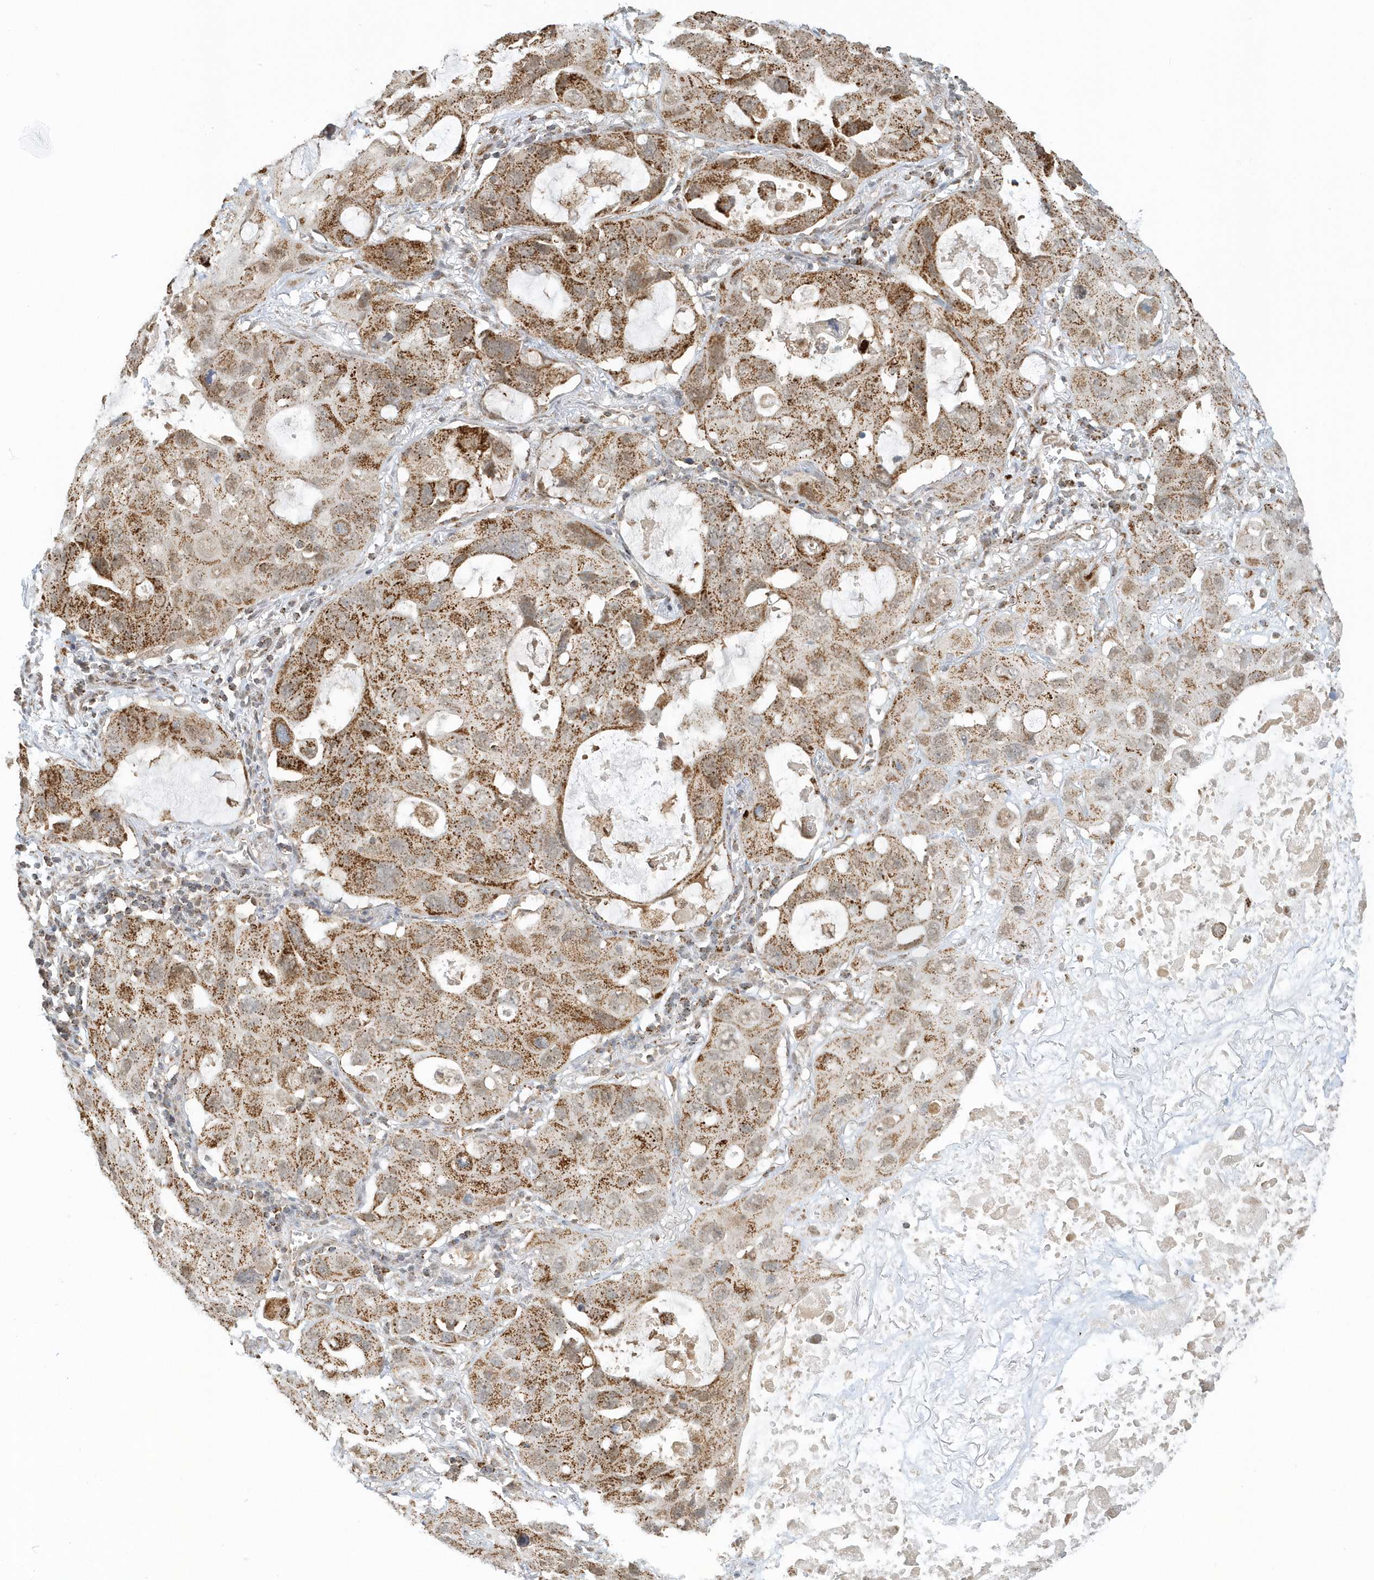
{"staining": {"intensity": "strong", "quantity": ">75%", "location": "cytoplasmic/membranous"}, "tissue": "lung cancer", "cell_type": "Tumor cells", "image_type": "cancer", "snomed": [{"axis": "morphology", "description": "Squamous cell carcinoma, NOS"}, {"axis": "topography", "description": "Lung"}], "caption": "This is an image of immunohistochemistry staining of lung cancer (squamous cell carcinoma), which shows strong expression in the cytoplasmic/membranous of tumor cells.", "gene": "PSMD6", "patient": {"sex": "female", "age": 73}}